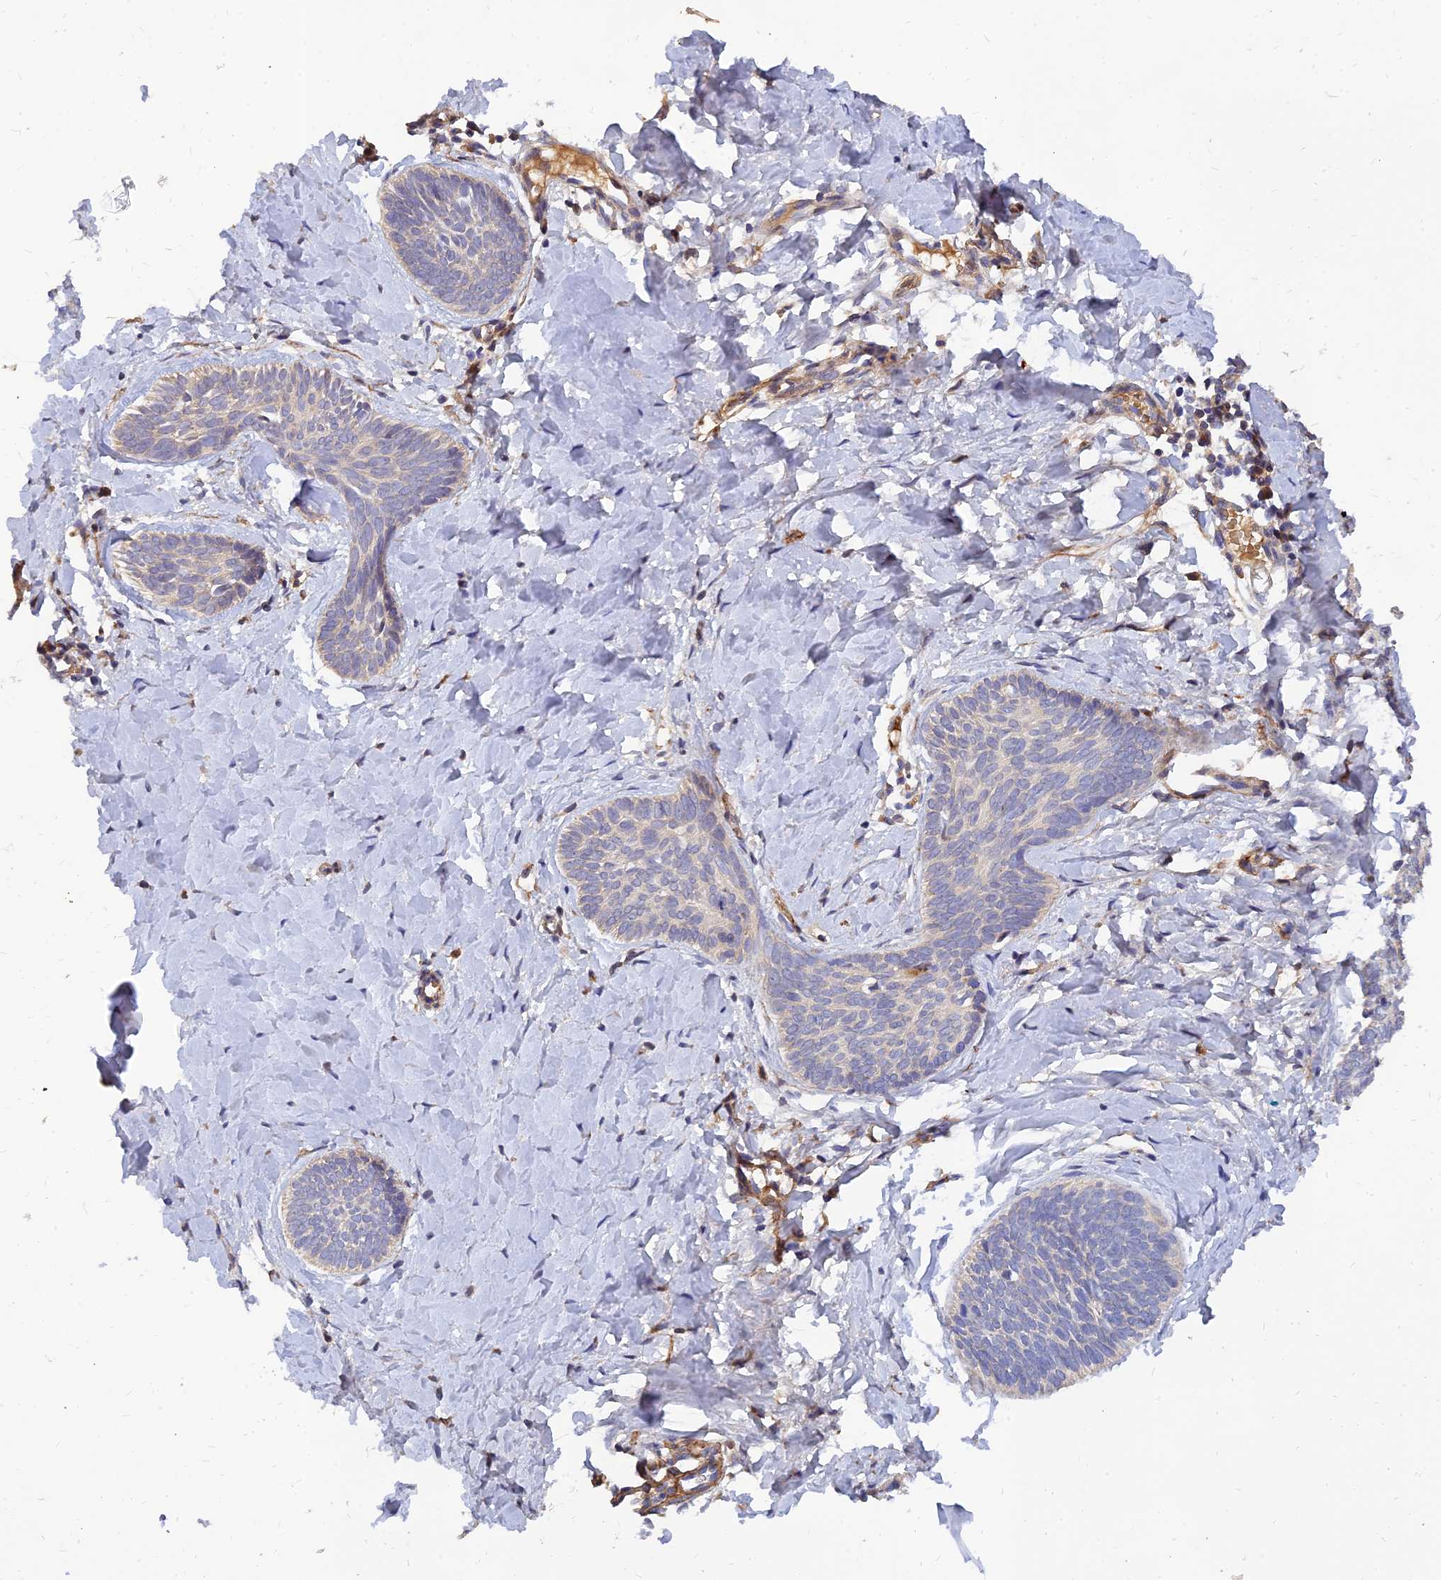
{"staining": {"intensity": "negative", "quantity": "none", "location": "none"}, "tissue": "skin cancer", "cell_type": "Tumor cells", "image_type": "cancer", "snomed": [{"axis": "morphology", "description": "Basal cell carcinoma"}, {"axis": "topography", "description": "Skin"}], "caption": "Basal cell carcinoma (skin) was stained to show a protein in brown. There is no significant positivity in tumor cells. (DAB IHC, high magnification).", "gene": "MRPL35", "patient": {"sex": "female", "age": 81}}